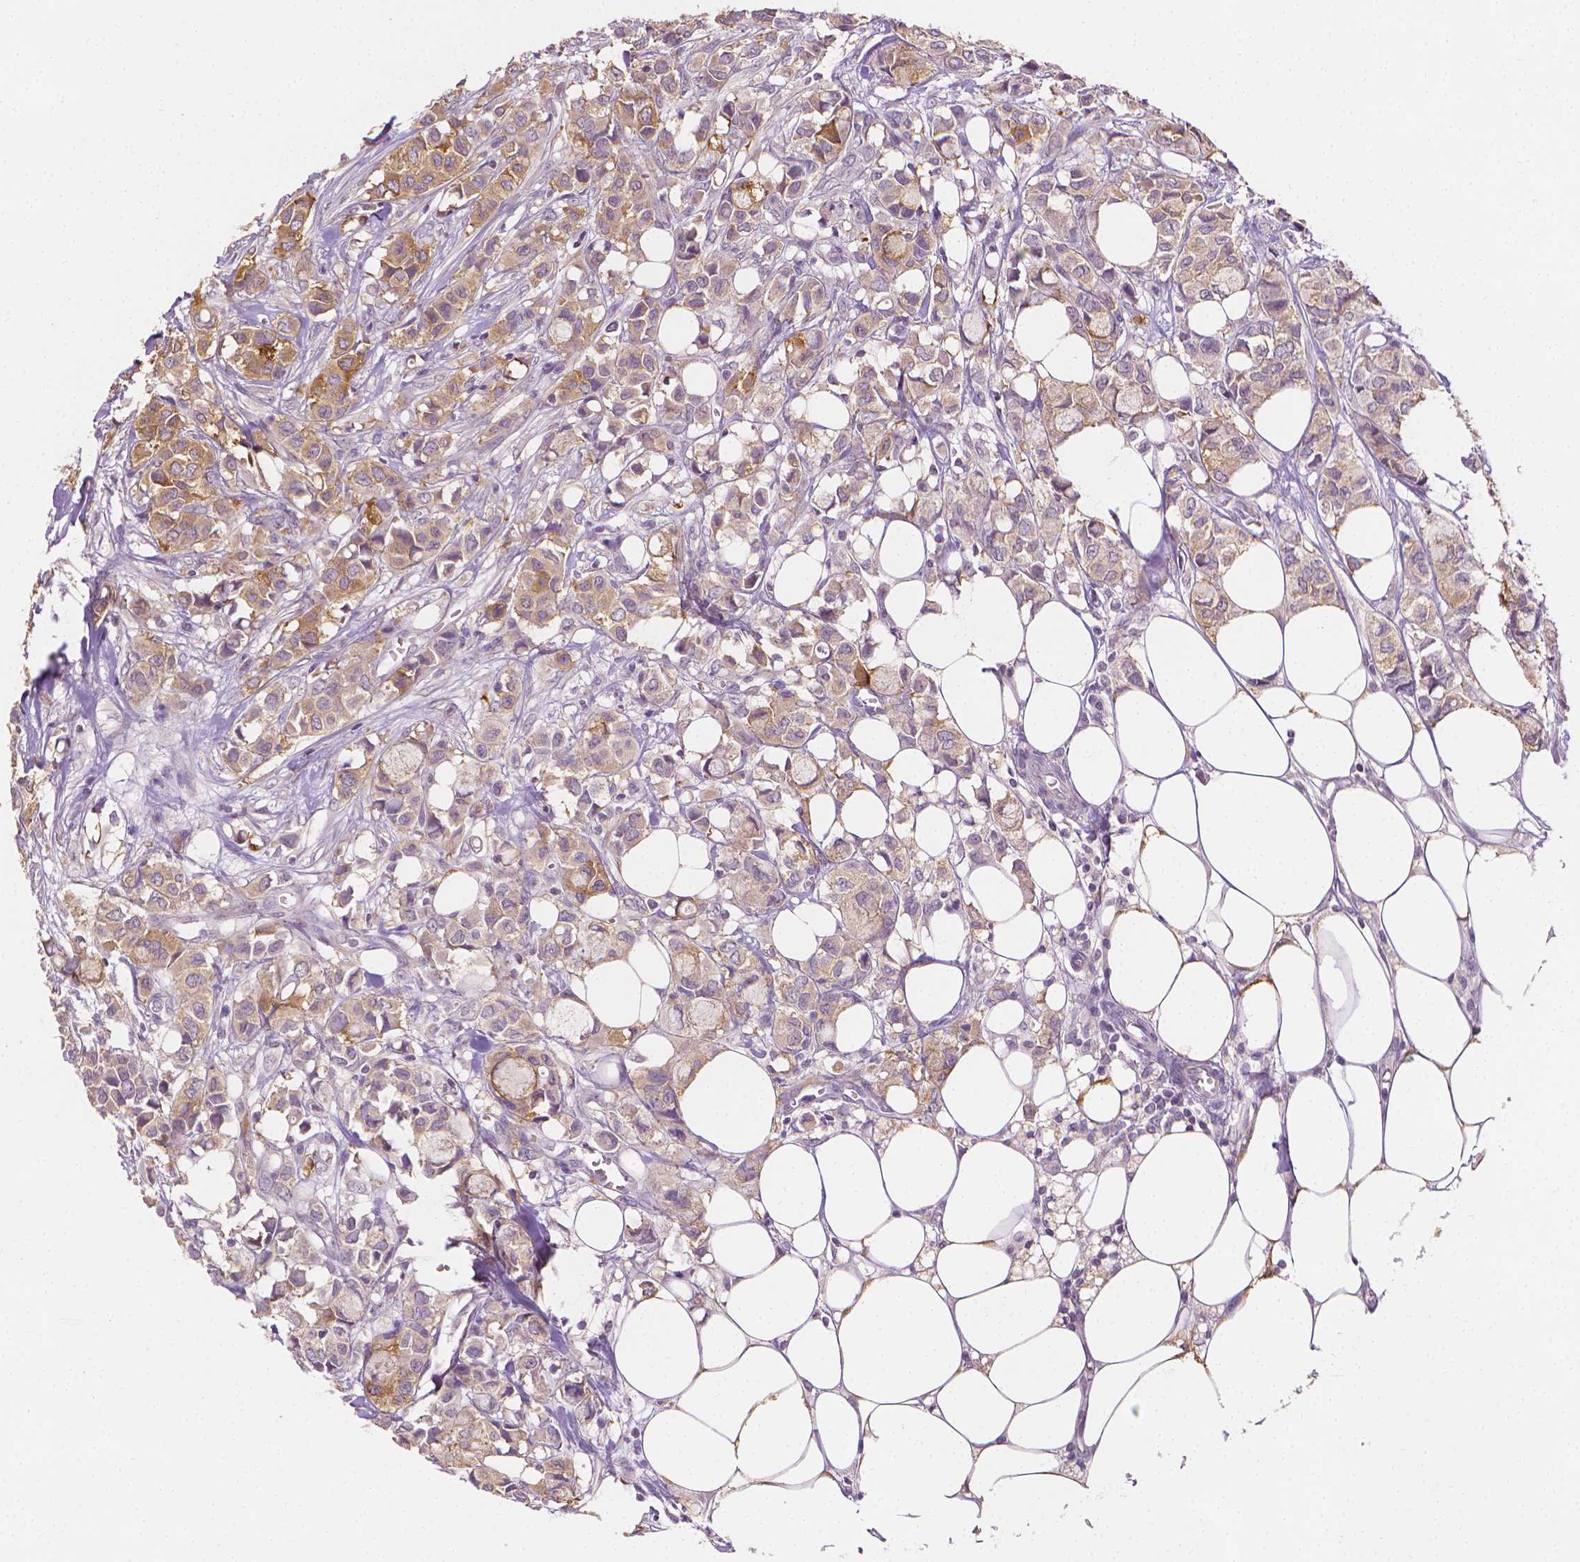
{"staining": {"intensity": "weak", "quantity": ">75%", "location": "cytoplasmic/membranous"}, "tissue": "breast cancer", "cell_type": "Tumor cells", "image_type": "cancer", "snomed": [{"axis": "morphology", "description": "Duct carcinoma"}, {"axis": "topography", "description": "Breast"}], "caption": "This image demonstrates IHC staining of human breast intraductal carcinoma, with low weak cytoplasmic/membranous expression in approximately >75% of tumor cells.", "gene": "FASN", "patient": {"sex": "female", "age": 85}}